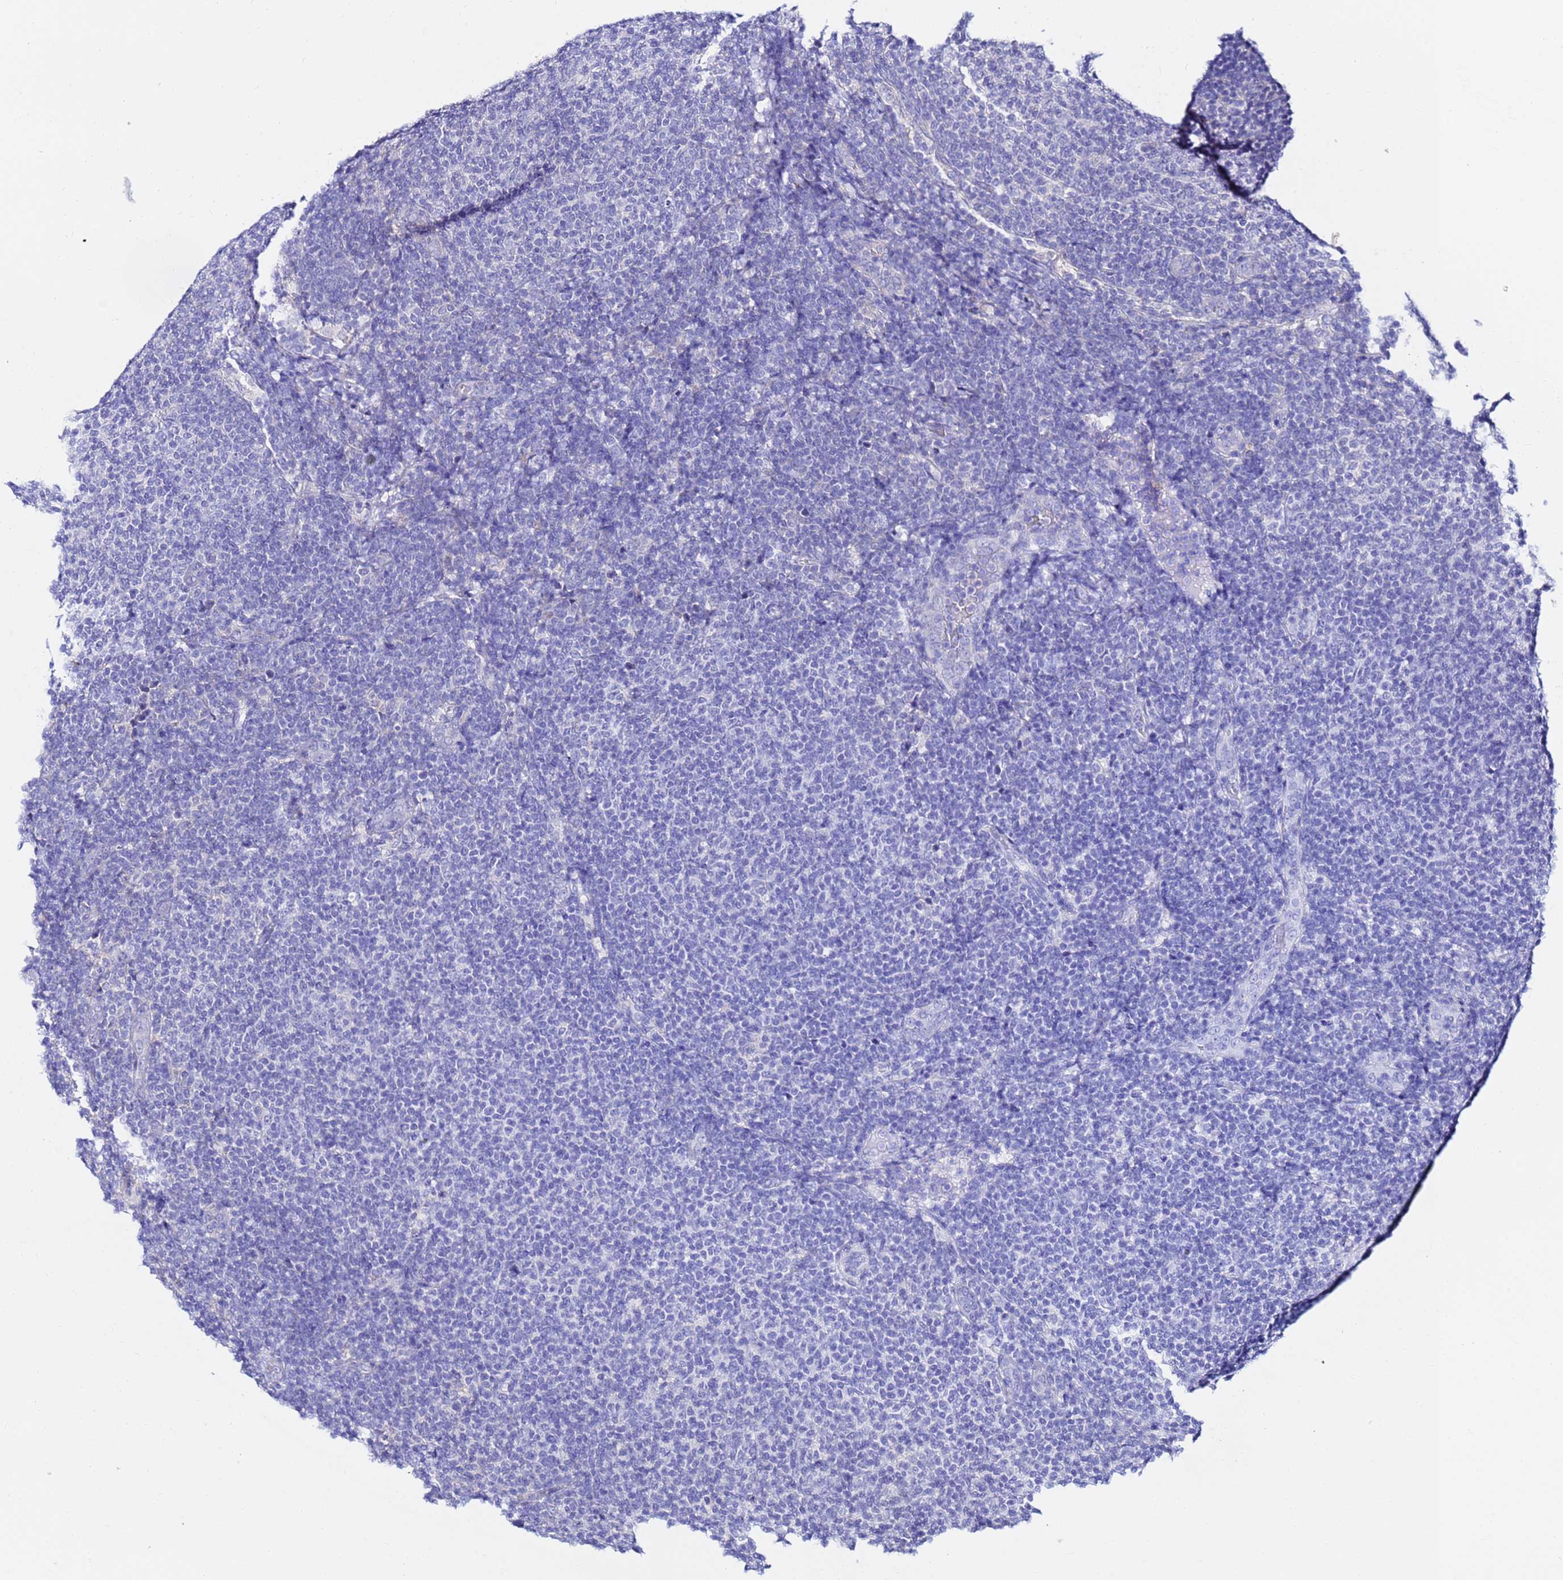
{"staining": {"intensity": "negative", "quantity": "none", "location": "none"}, "tissue": "lymphoma", "cell_type": "Tumor cells", "image_type": "cancer", "snomed": [{"axis": "morphology", "description": "Malignant lymphoma, non-Hodgkin's type, Low grade"}, {"axis": "topography", "description": "Lymph node"}], "caption": "DAB immunohistochemical staining of lymphoma shows no significant positivity in tumor cells.", "gene": "HERC5", "patient": {"sex": "male", "age": 66}}